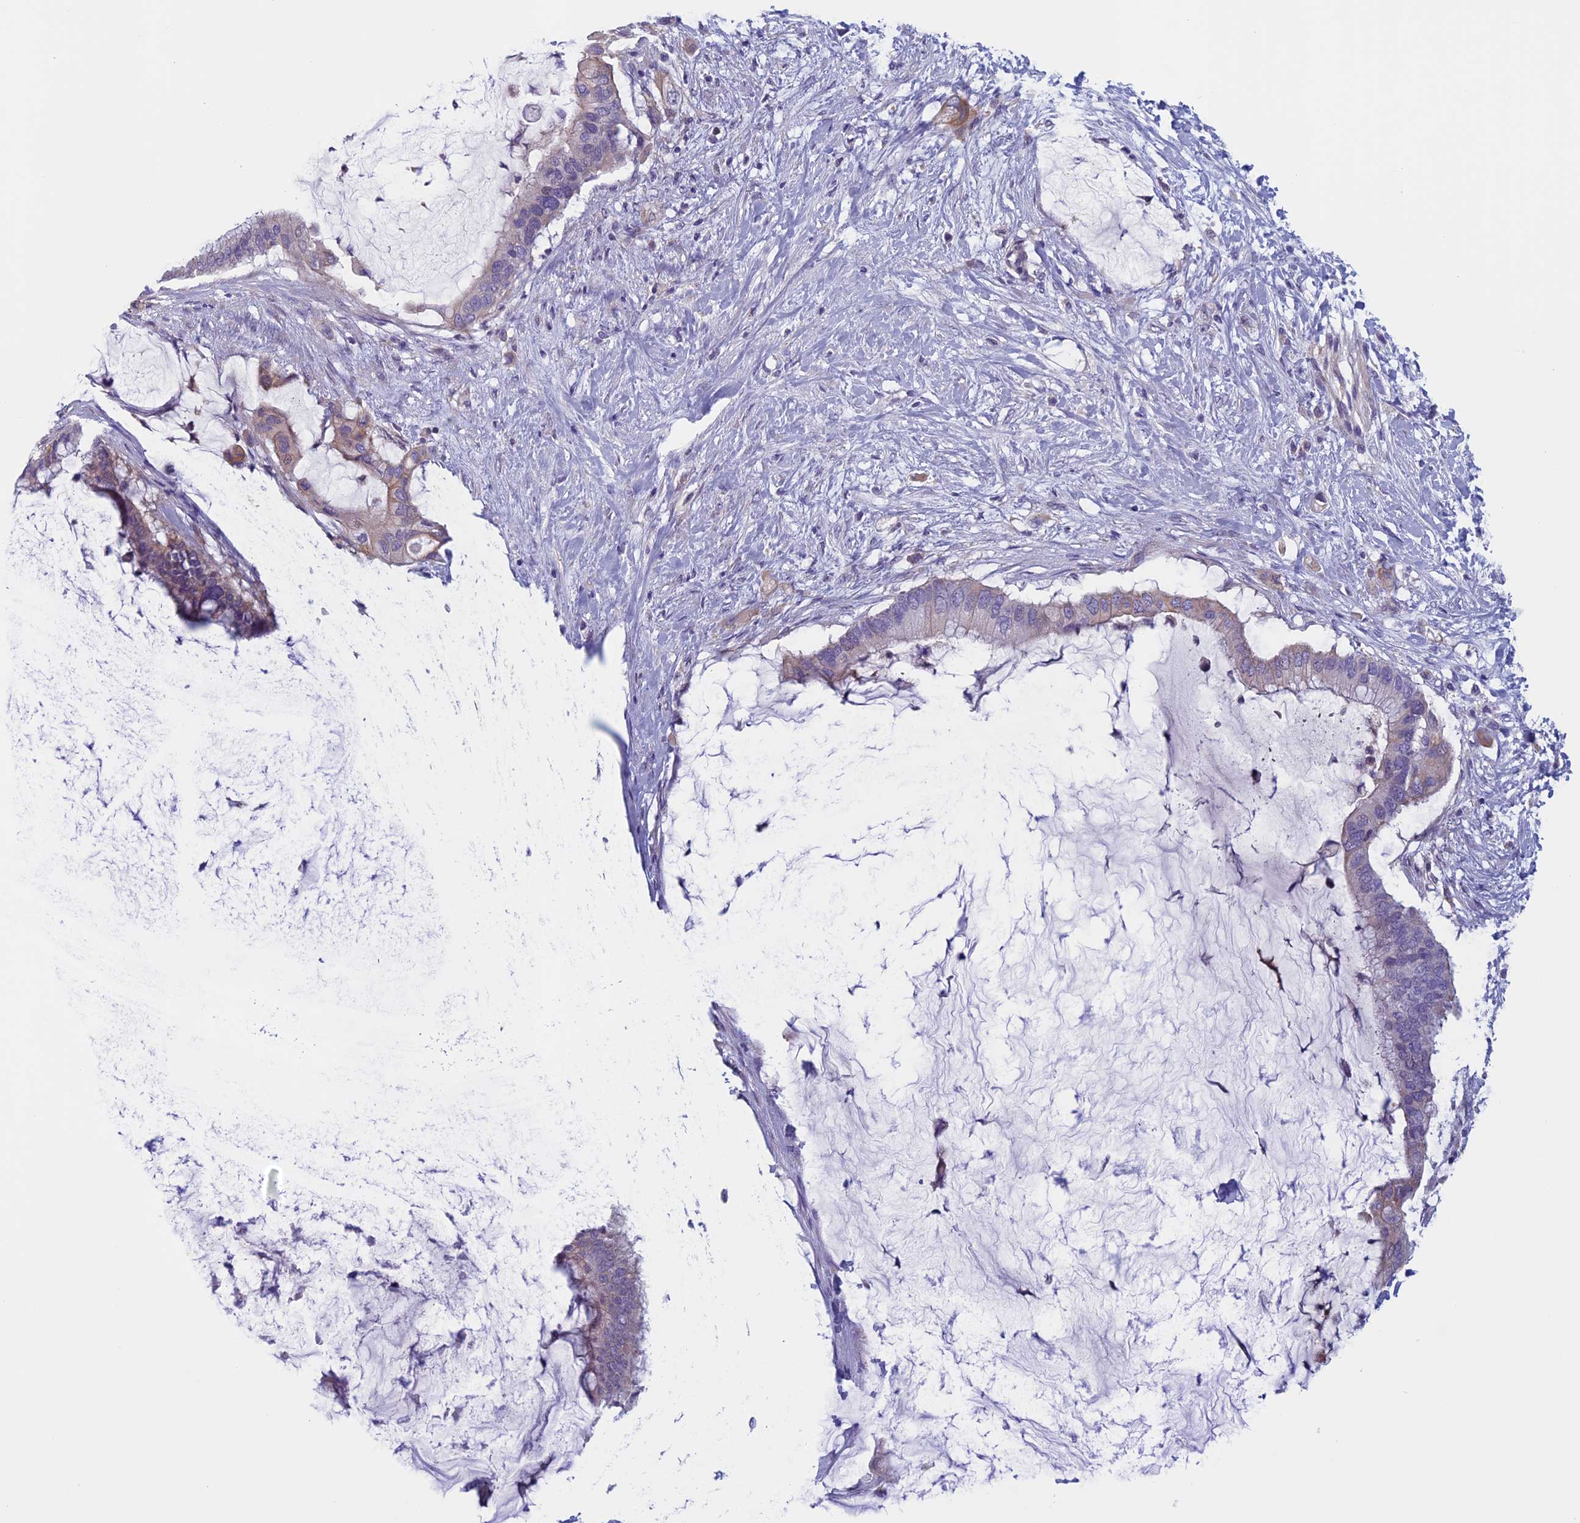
{"staining": {"intensity": "weak", "quantity": "<25%", "location": "cytoplasmic/membranous"}, "tissue": "pancreatic cancer", "cell_type": "Tumor cells", "image_type": "cancer", "snomed": [{"axis": "morphology", "description": "Adenocarcinoma, NOS"}, {"axis": "topography", "description": "Pancreas"}], "caption": "The image exhibits no significant expression in tumor cells of adenocarcinoma (pancreatic).", "gene": "CNOT6L", "patient": {"sex": "male", "age": 41}}